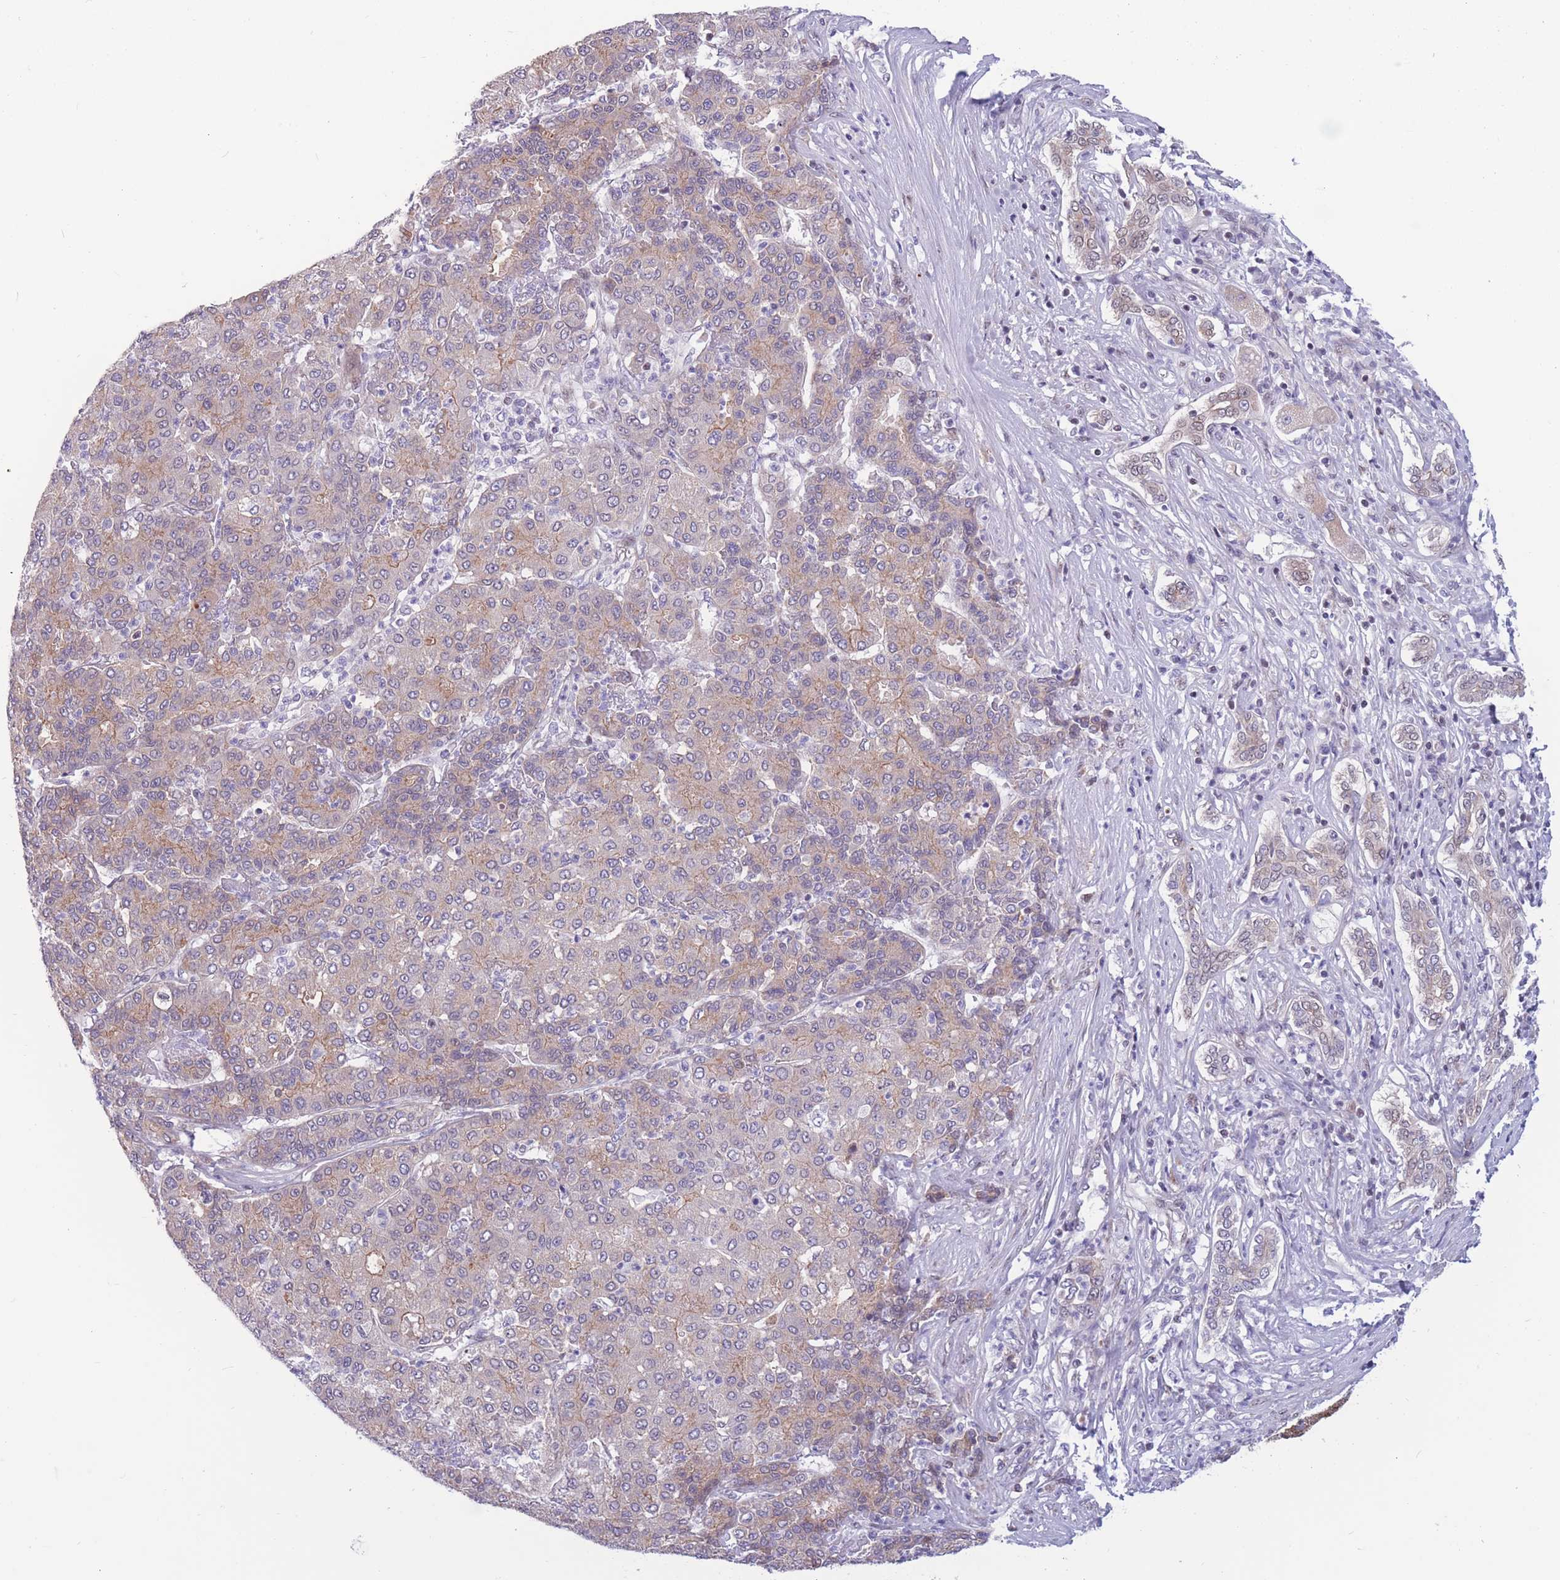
{"staining": {"intensity": "negative", "quantity": "none", "location": "none"}, "tissue": "liver cancer", "cell_type": "Tumor cells", "image_type": "cancer", "snomed": [{"axis": "morphology", "description": "Carcinoma, Hepatocellular, NOS"}, {"axis": "topography", "description": "Liver"}], "caption": "Tumor cells are negative for brown protein staining in liver hepatocellular carcinoma.", "gene": "BCL9L", "patient": {"sex": "male", "age": 65}}